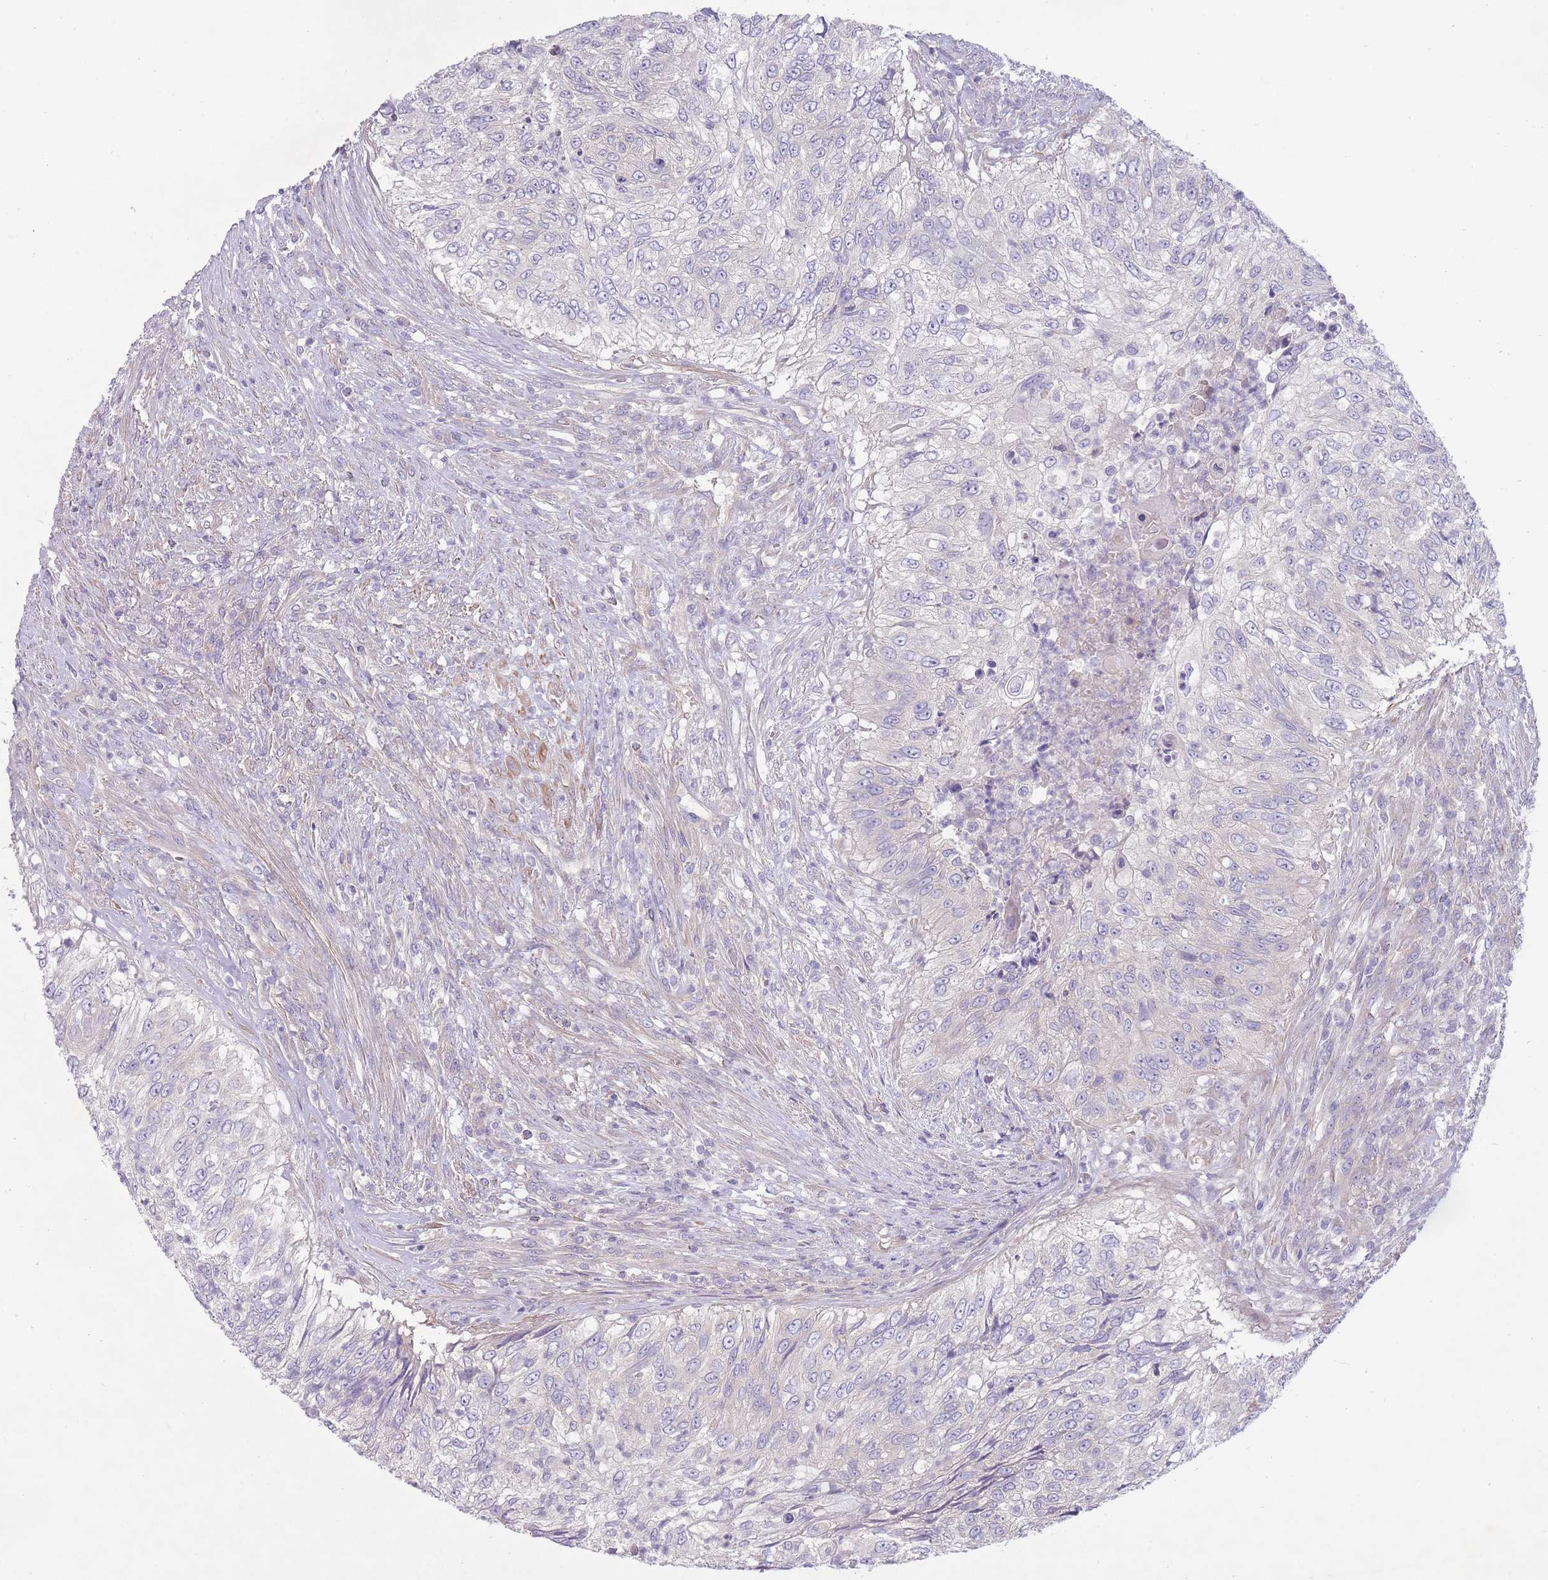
{"staining": {"intensity": "negative", "quantity": "none", "location": "none"}, "tissue": "urothelial cancer", "cell_type": "Tumor cells", "image_type": "cancer", "snomed": [{"axis": "morphology", "description": "Urothelial carcinoma, High grade"}, {"axis": "topography", "description": "Urinary bladder"}], "caption": "Human urothelial cancer stained for a protein using immunohistochemistry (IHC) displays no positivity in tumor cells.", "gene": "PNPLA5", "patient": {"sex": "female", "age": 60}}